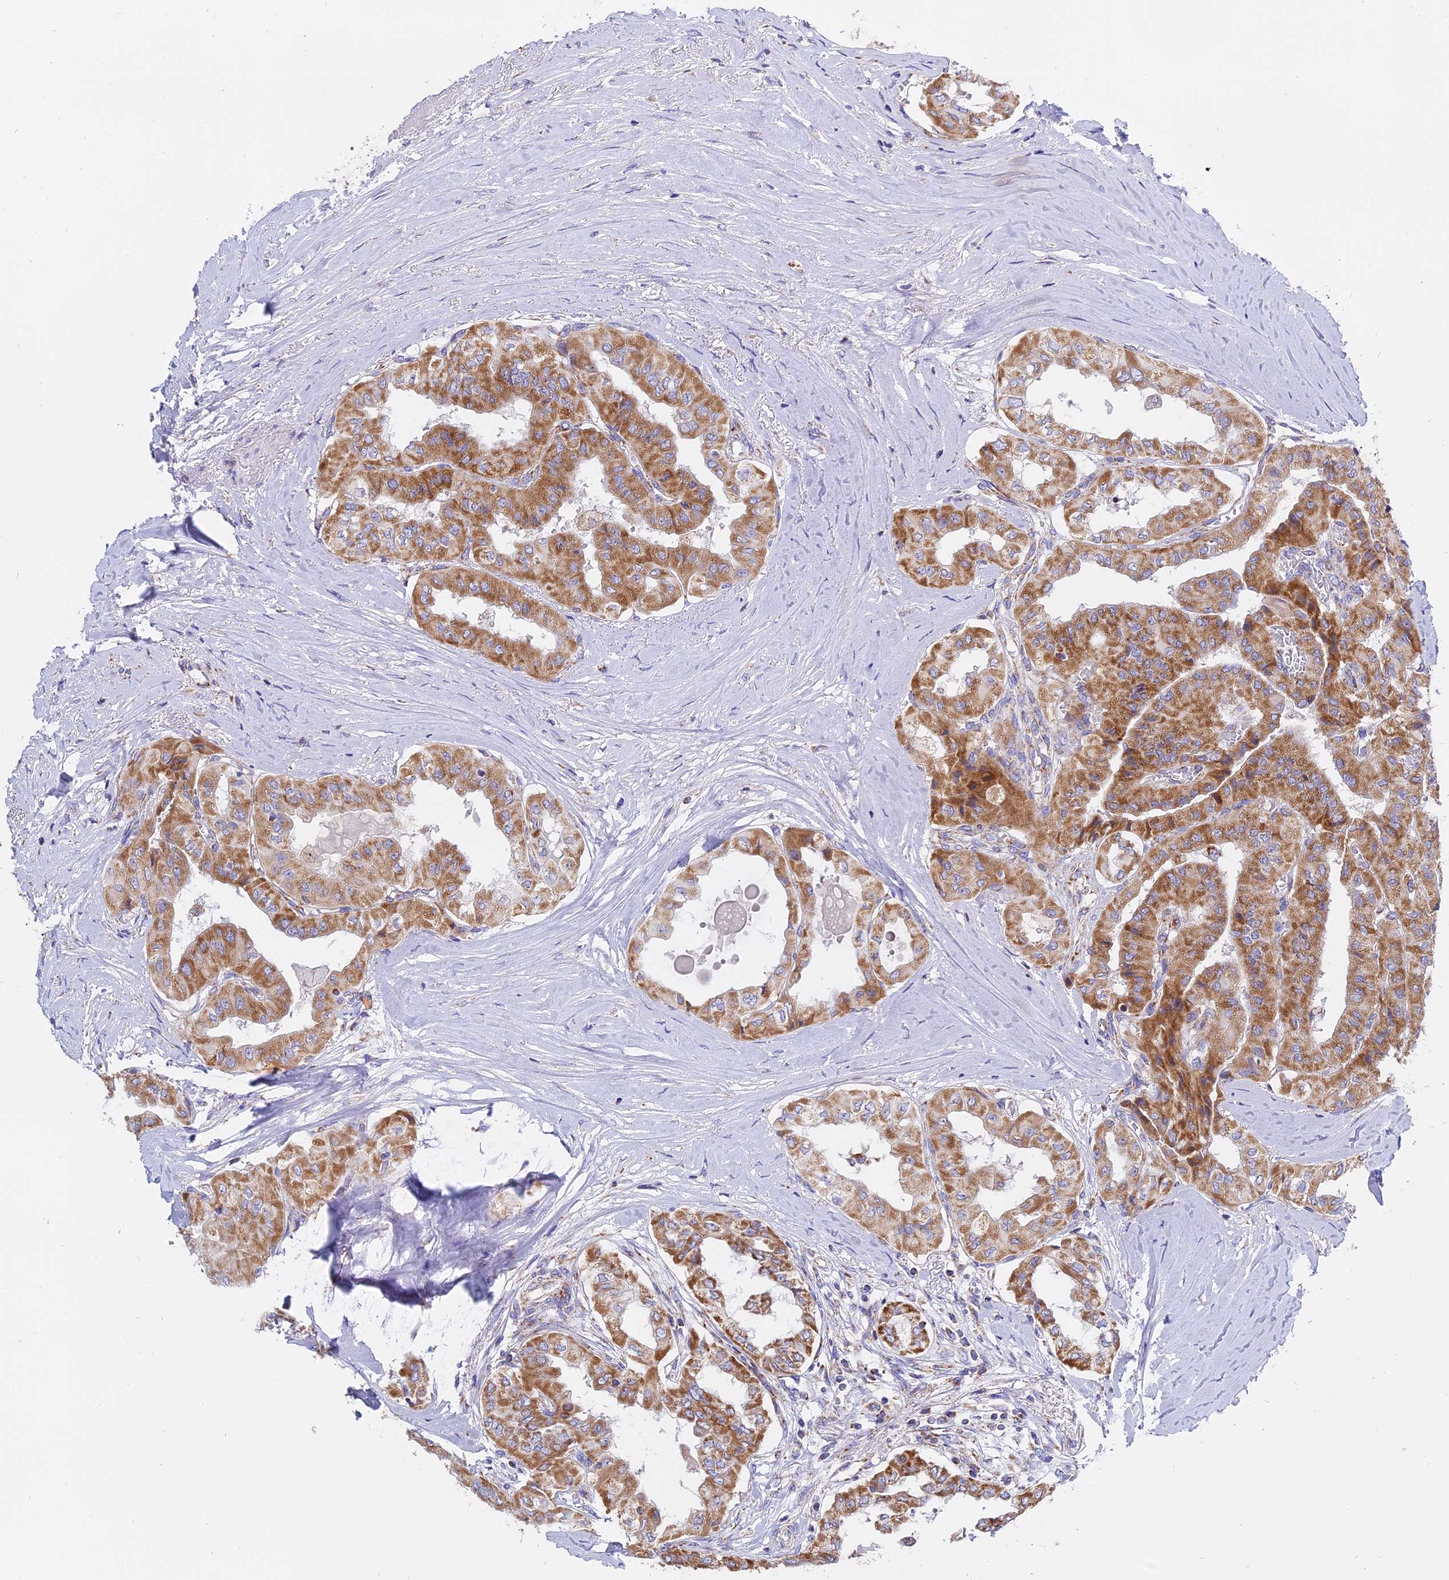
{"staining": {"intensity": "moderate", "quantity": ">75%", "location": "cytoplasmic/membranous"}, "tissue": "thyroid cancer", "cell_type": "Tumor cells", "image_type": "cancer", "snomed": [{"axis": "morphology", "description": "Papillary adenocarcinoma, NOS"}, {"axis": "topography", "description": "Thyroid gland"}], "caption": "There is medium levels of moderate cytoplasmic/membranous positivity in tumor cells of papillary adenocarcinoma (thyroid), as demonstrated by immunohistochemical staining (brown color).", "gene": "MRPS34", "patient": {"sex": "female", "age": 59}}